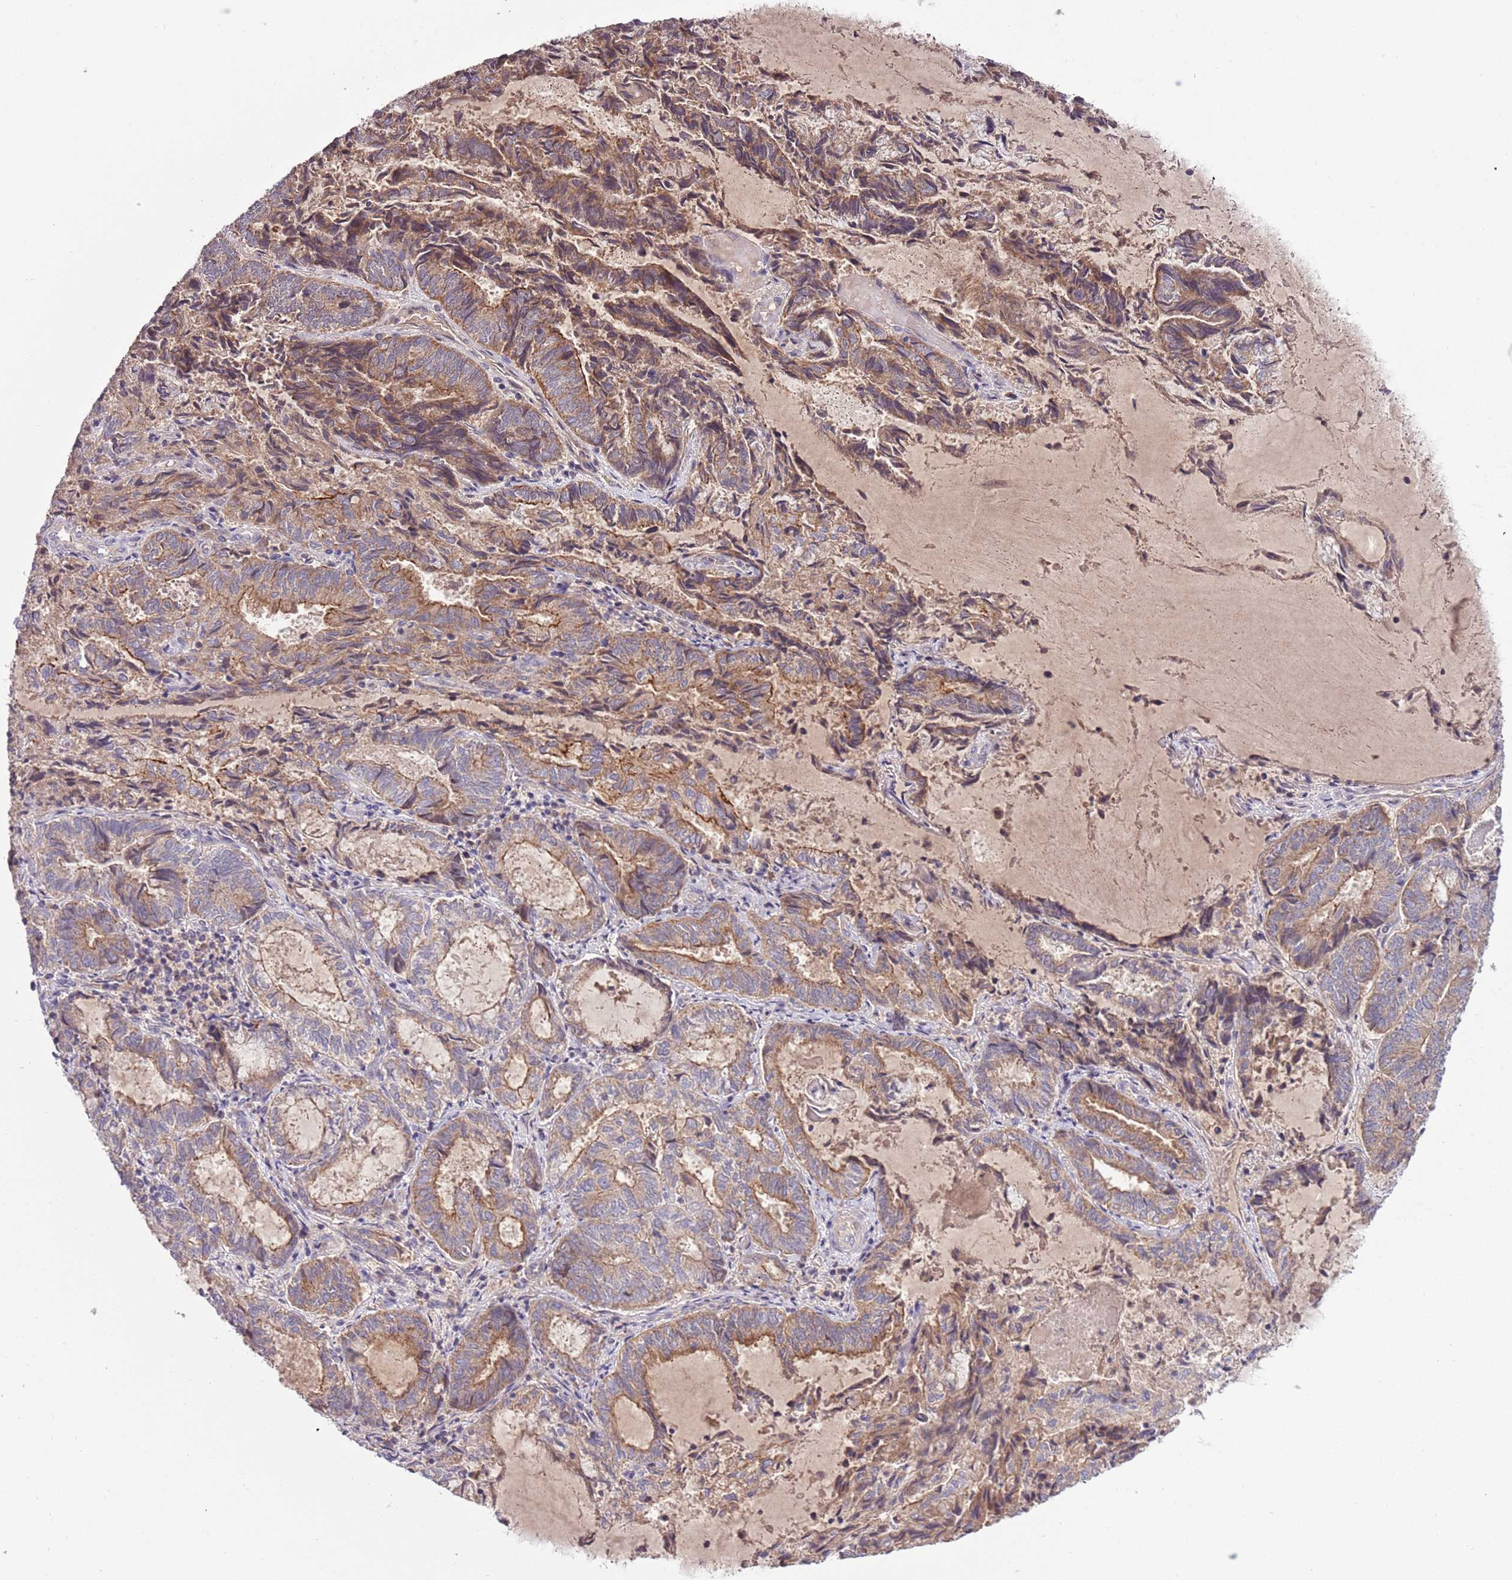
{"staining": {"intensity": "moderate", "quantity": ">75%", "location": "cytoplasmic/membranous"}, "tissue": "endometrial cancer", "cell_type": "Tumor cells", "image_type": "cancer", "snomed": [{"axis": "morphology", "description": "Adenocarcinoma, NOS"}, {"axis": "topography", "description": "Endometrium"}], "caption": "A micrograph of endometrial adenocarcinoma stained for a protein shows moderate cytoplasmic/membranous brown staining in tumor cells.", "gene": "SHROOM3", "patient": {"sex": "female", "age": 80}}